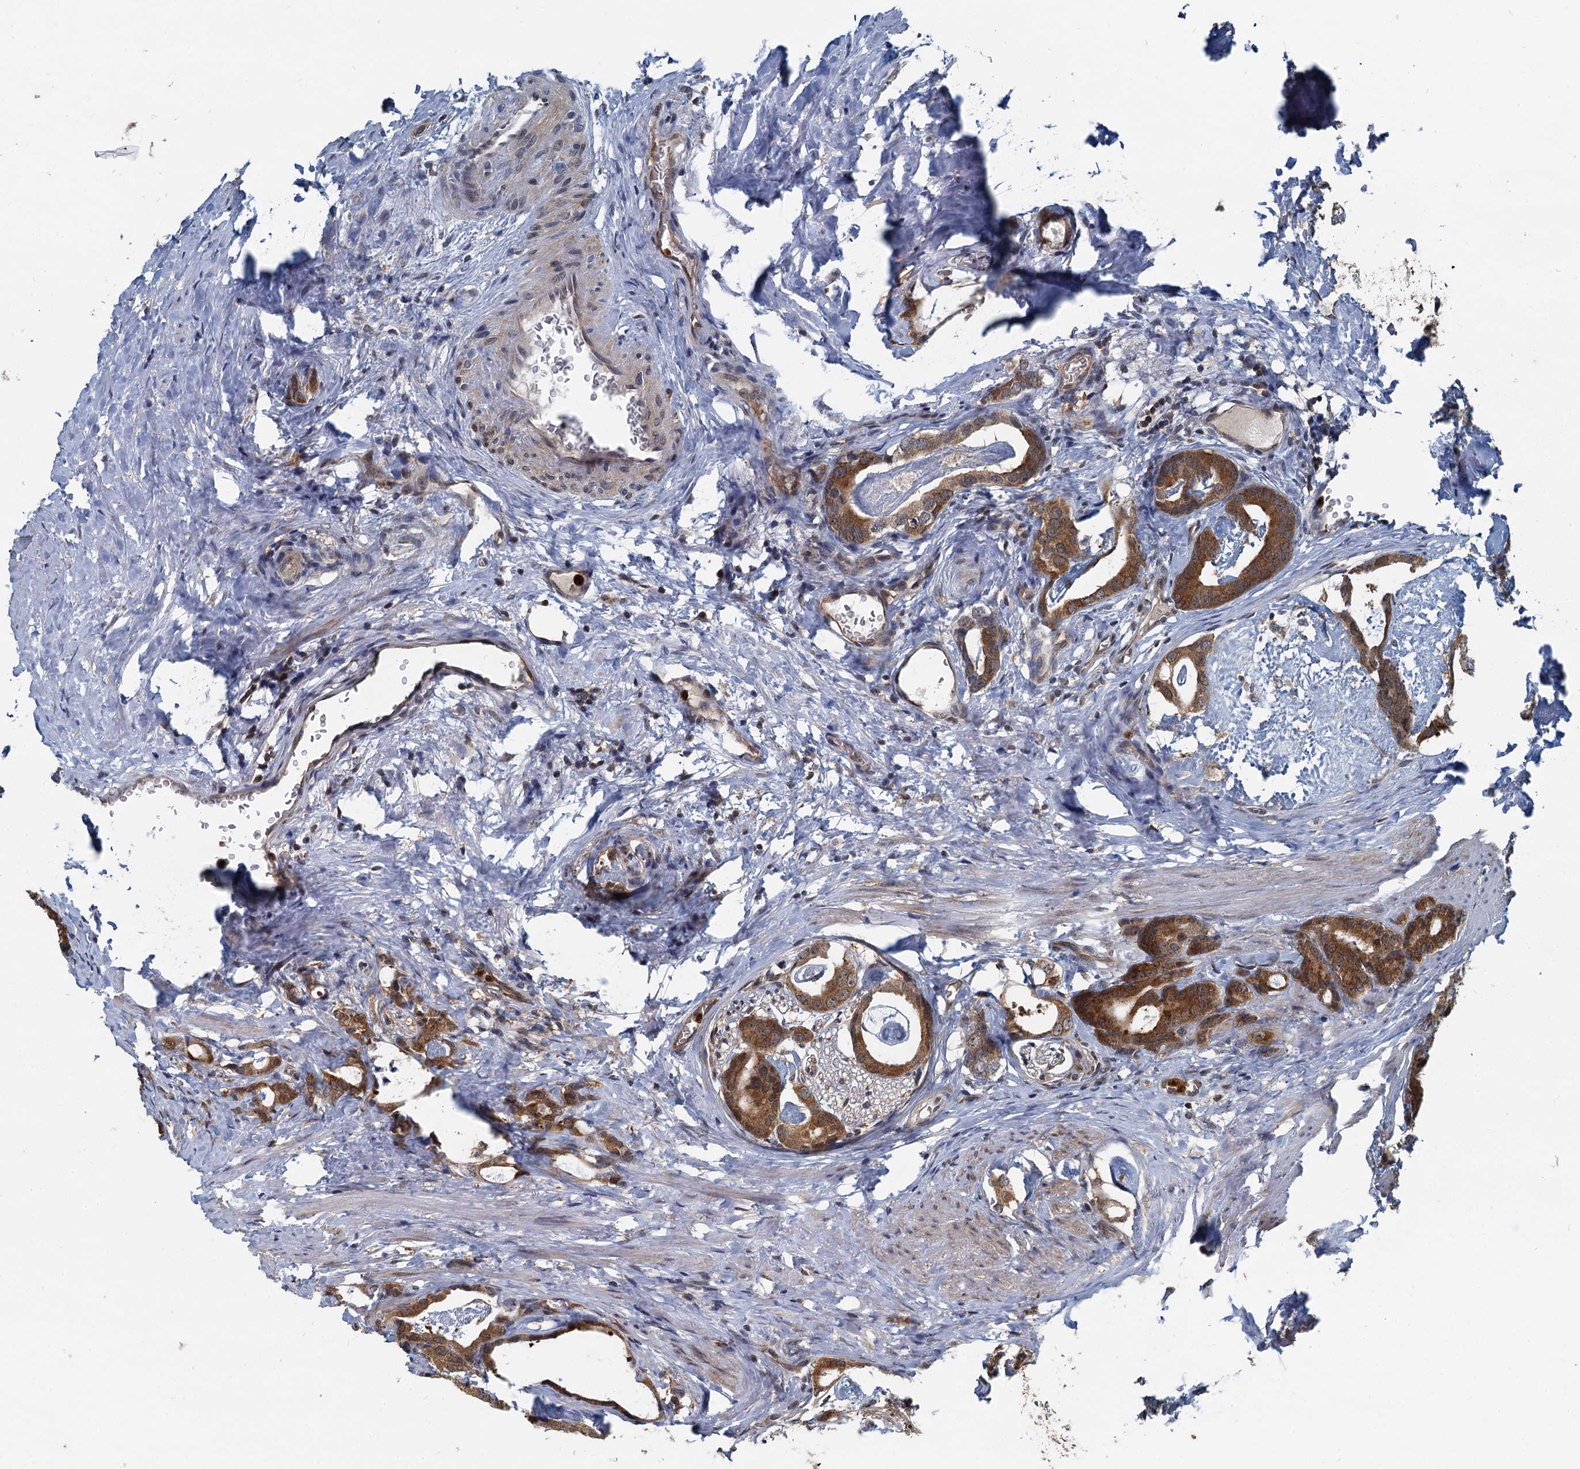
{"staining": {"intensity": "moderate", "quantity": ">75%", "location": "cytoplasmic/membranous"}, "tissue": "prostate cancer", "cell_type": "Tumor cells", "image_type": "cancer", "snomed": [{"axis": "morphology", "description": "Adenocarcinoma, Low grade"}, {"axis": "topography", "description": "Prostate"}], "caption": "Moderate cytoplasmic/membranous expression for a protein is appreciated in about >75% of tumor cells of prostate adenocarcinoma (low-grade) using immunohistochemistry (IHC).", "gene": "GPI", "patient": {"sex": "male", "age": 71}}